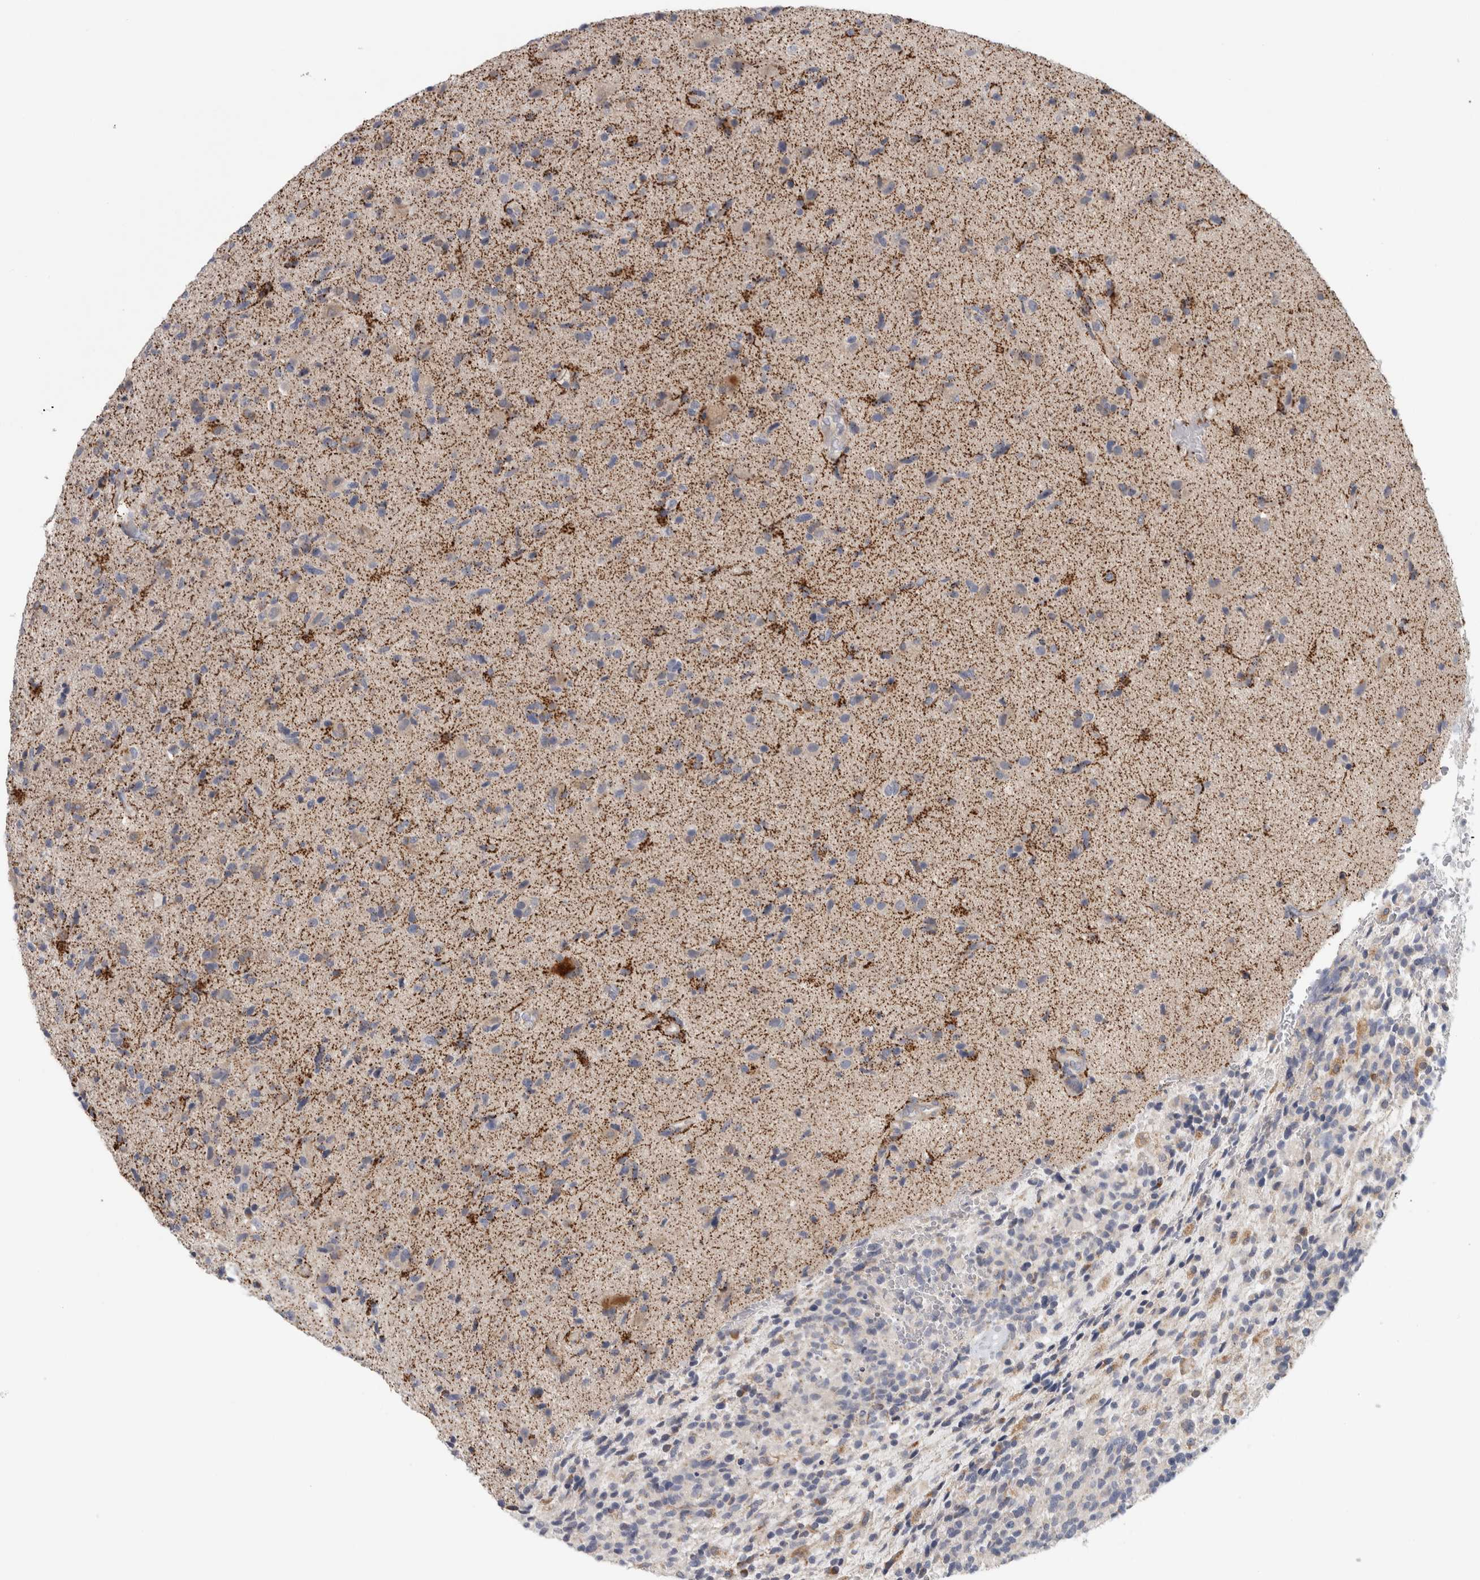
{"staining": {"intensity": "negative", "quantity": "none", "location": "none"}, "tissue": "glioma", "cell_type": "Tumor cells", "image_type": "cancer", "snomed": [{"axis": "morphology", "description": "Glioma, malignant, High grade"}, {"axis": "topography", "description": "Brain"}], "caption": "A histopathology image of glioma stained for a protein exhibits no brown staining in tumor cells.", "gene": "RAB18", "patient": {"sex": "male", "age": 72}}